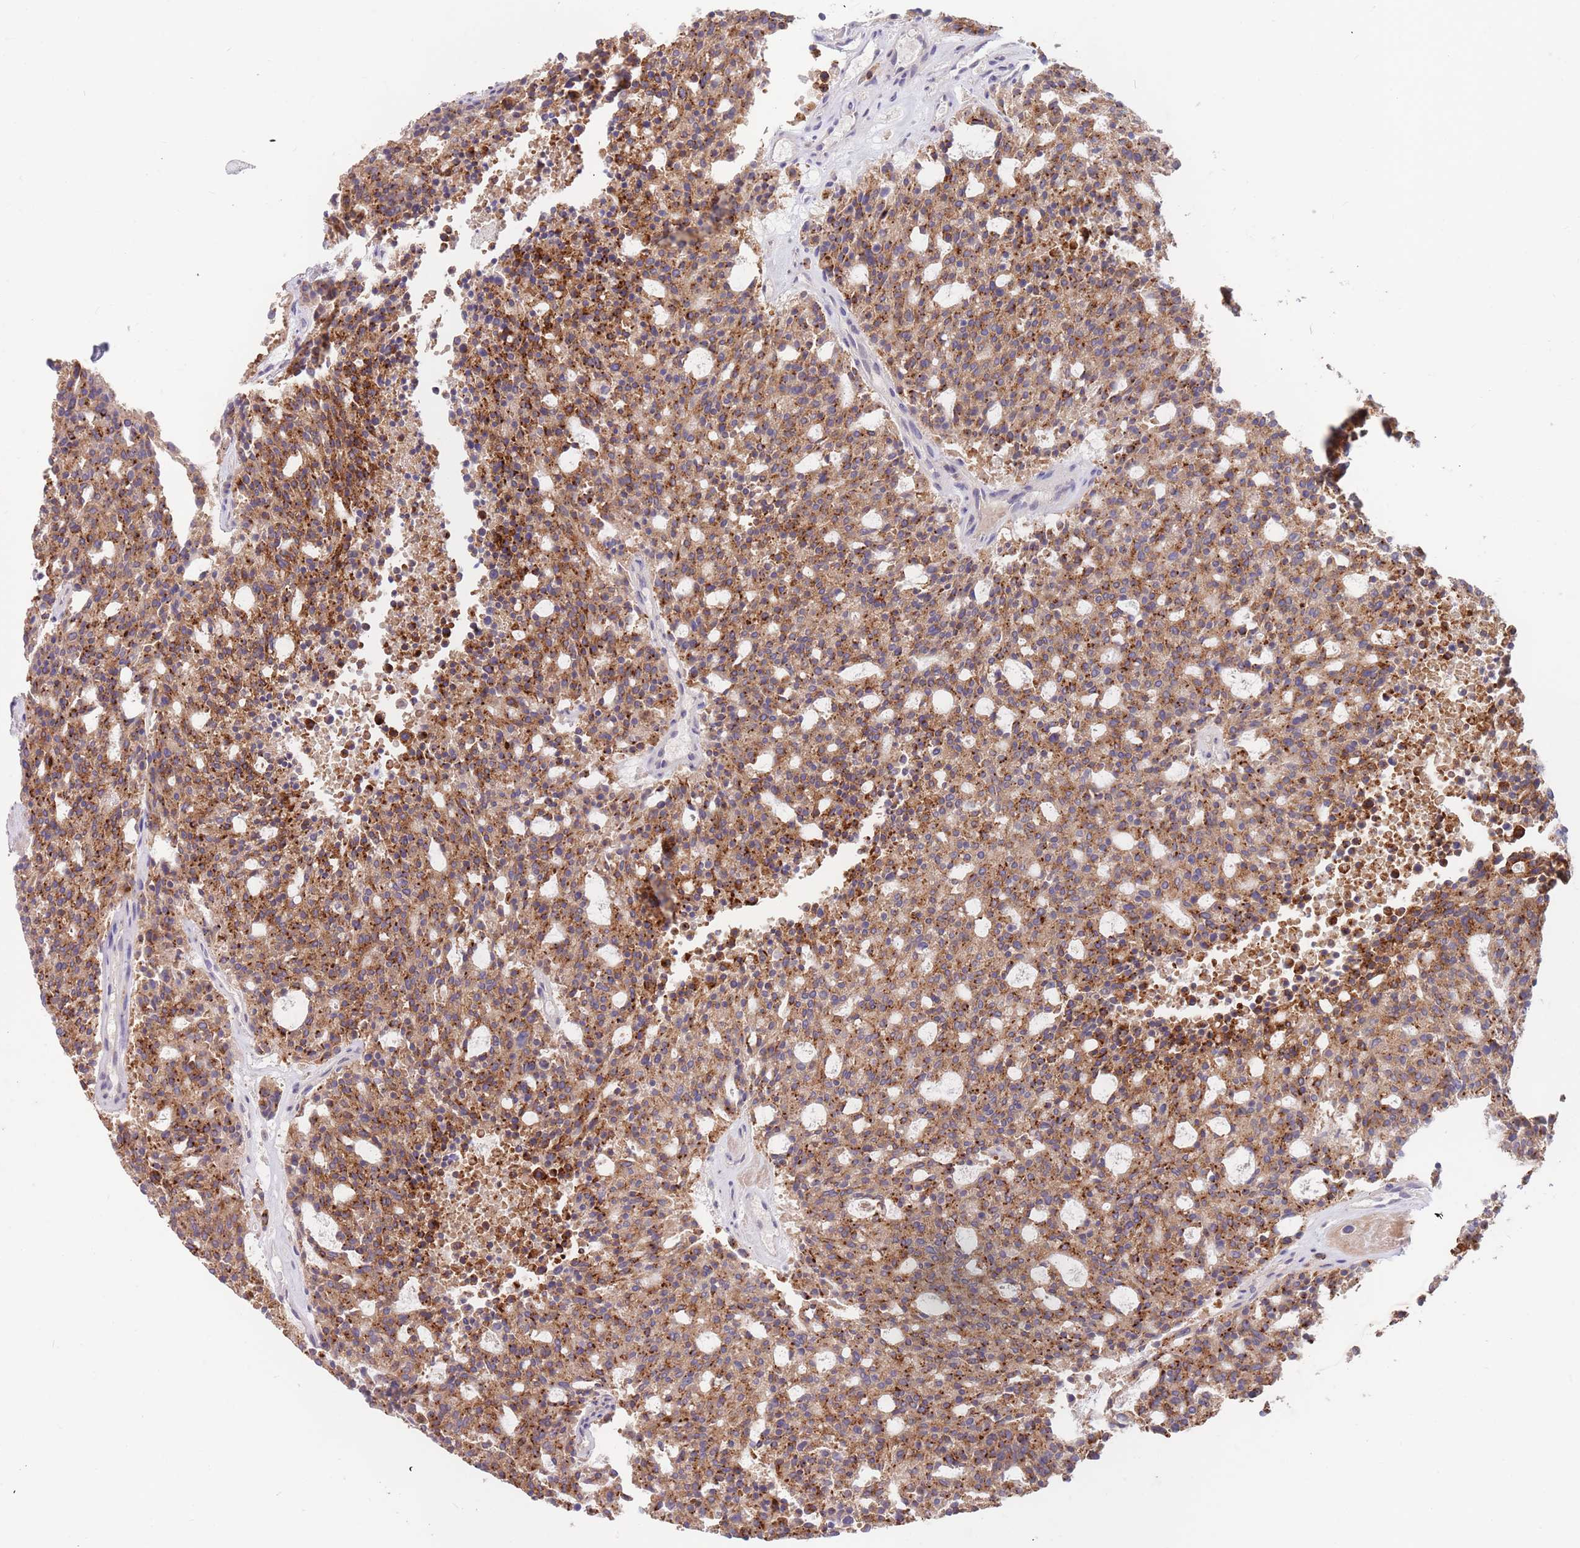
{"staining": {"intensity": "strong", "quantity": ">75%", "location": "cytoplasmic/membranous"}, "tissue": "carcinoid", "cell_type": "Tumor cells", "image_type": "cancer", "snomed": [{"axis": "morphology", "description": "Carcinoid, malignant, NOS"}, {"axis": "topography", "description": "Pancreas"}], "caption": "About >75% of tumor cells in human malignant carcinoid display strong cytoplasmic/membranous protein staining as visualized by brown immunohistochemical staining.", "gene": "BORCS5", "patient": {"sex": "female", "age": 54}}